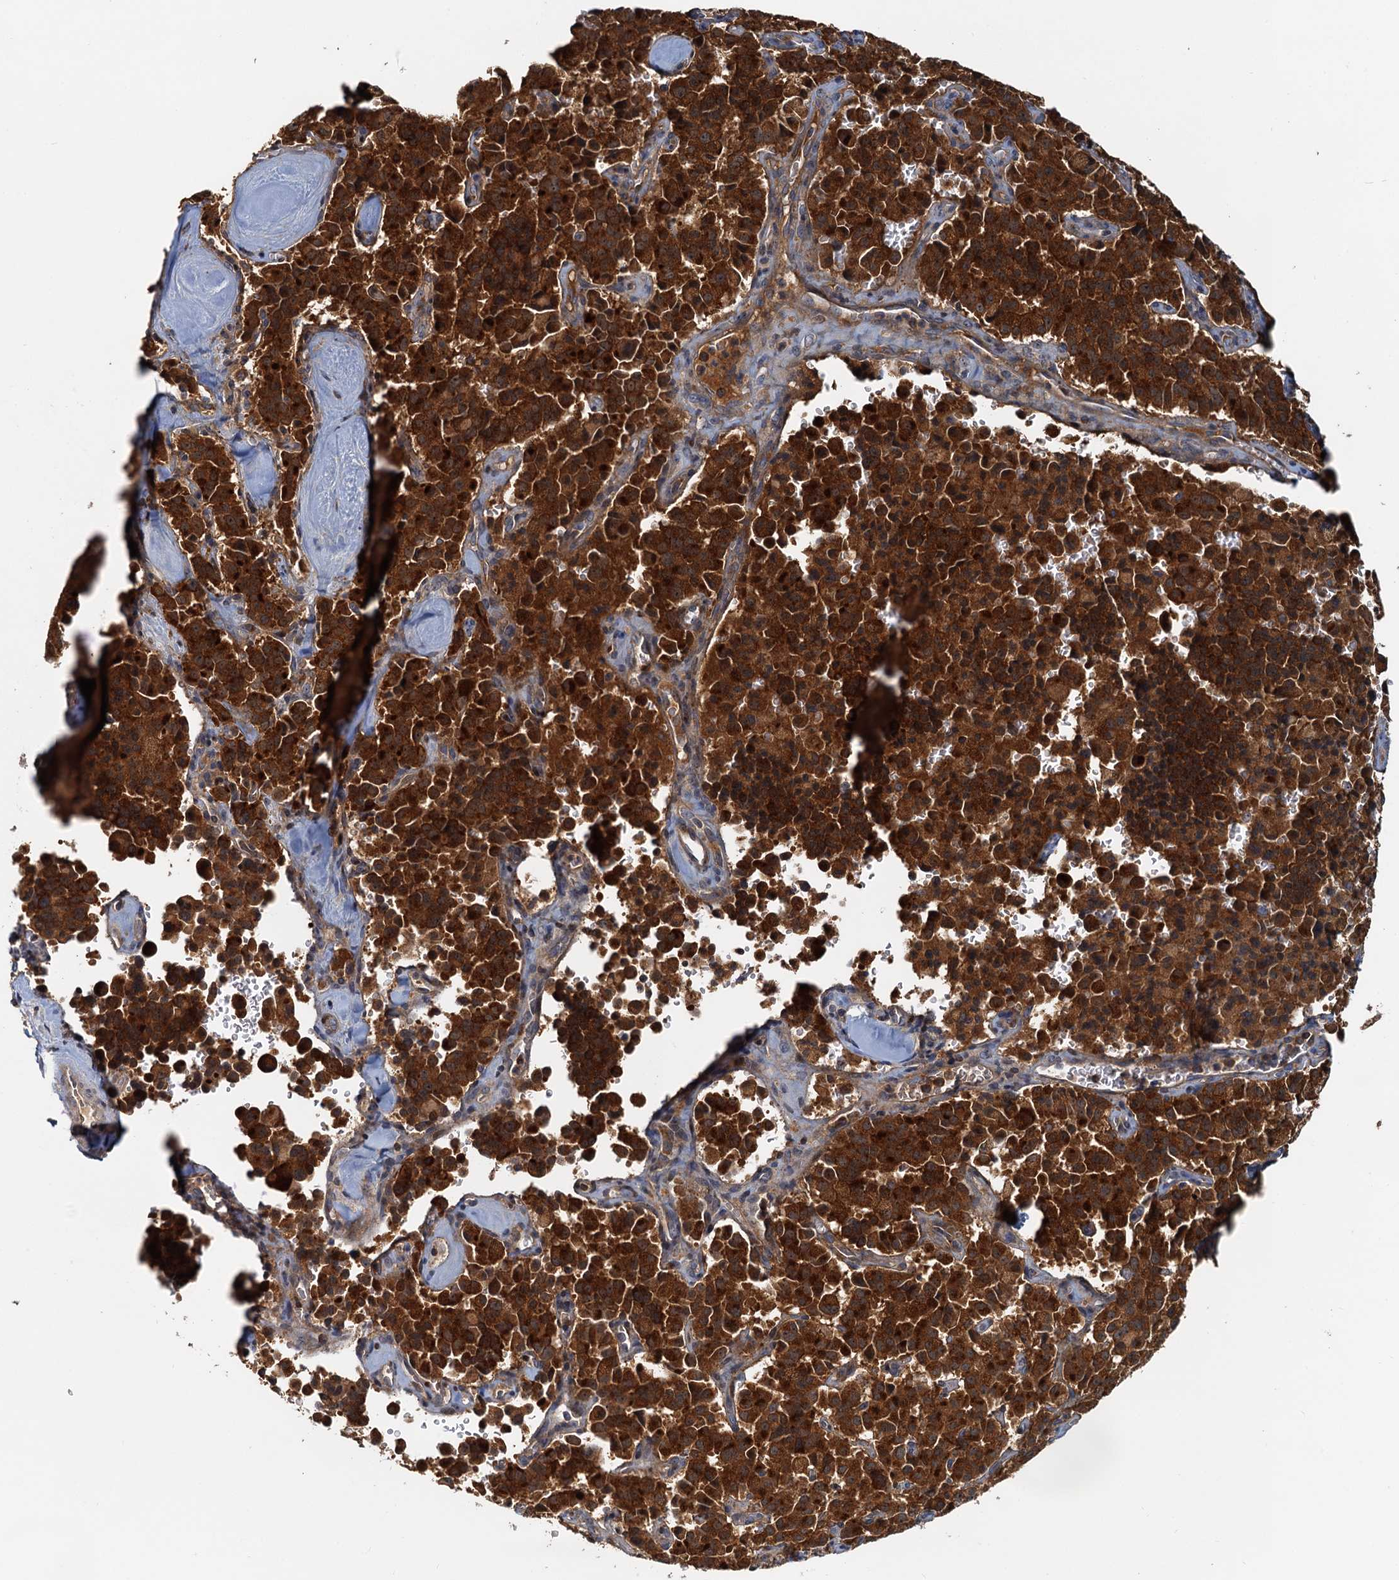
{"staining": {"intensity": "strong", "quantity": ">75%", "location": "cytoplasmic/membranous,nuclear"}, "tissue": "pancreatic cancer", "cell_type": "Tumor cells", "image_type": "cancer", "snomed": [{"axis": "morphology", "description": "Adenocarcinoma, NOS"}, {"axis": "topography", "description": "Pancreas"}], "caption": "IHC histopathology image of neoplastic tissue: pancreatic adenocarcinoma stained using immunohistochemistry reveals high levels of strong protein expression localized specifically in the cytoplasmic/membranous and nuclear of tumor cells, appearing as a cytoplasmic/membranous and nuclear brown color.", "gene": "TOLLIP", "patient": {"sex": "male", "age": 65}}